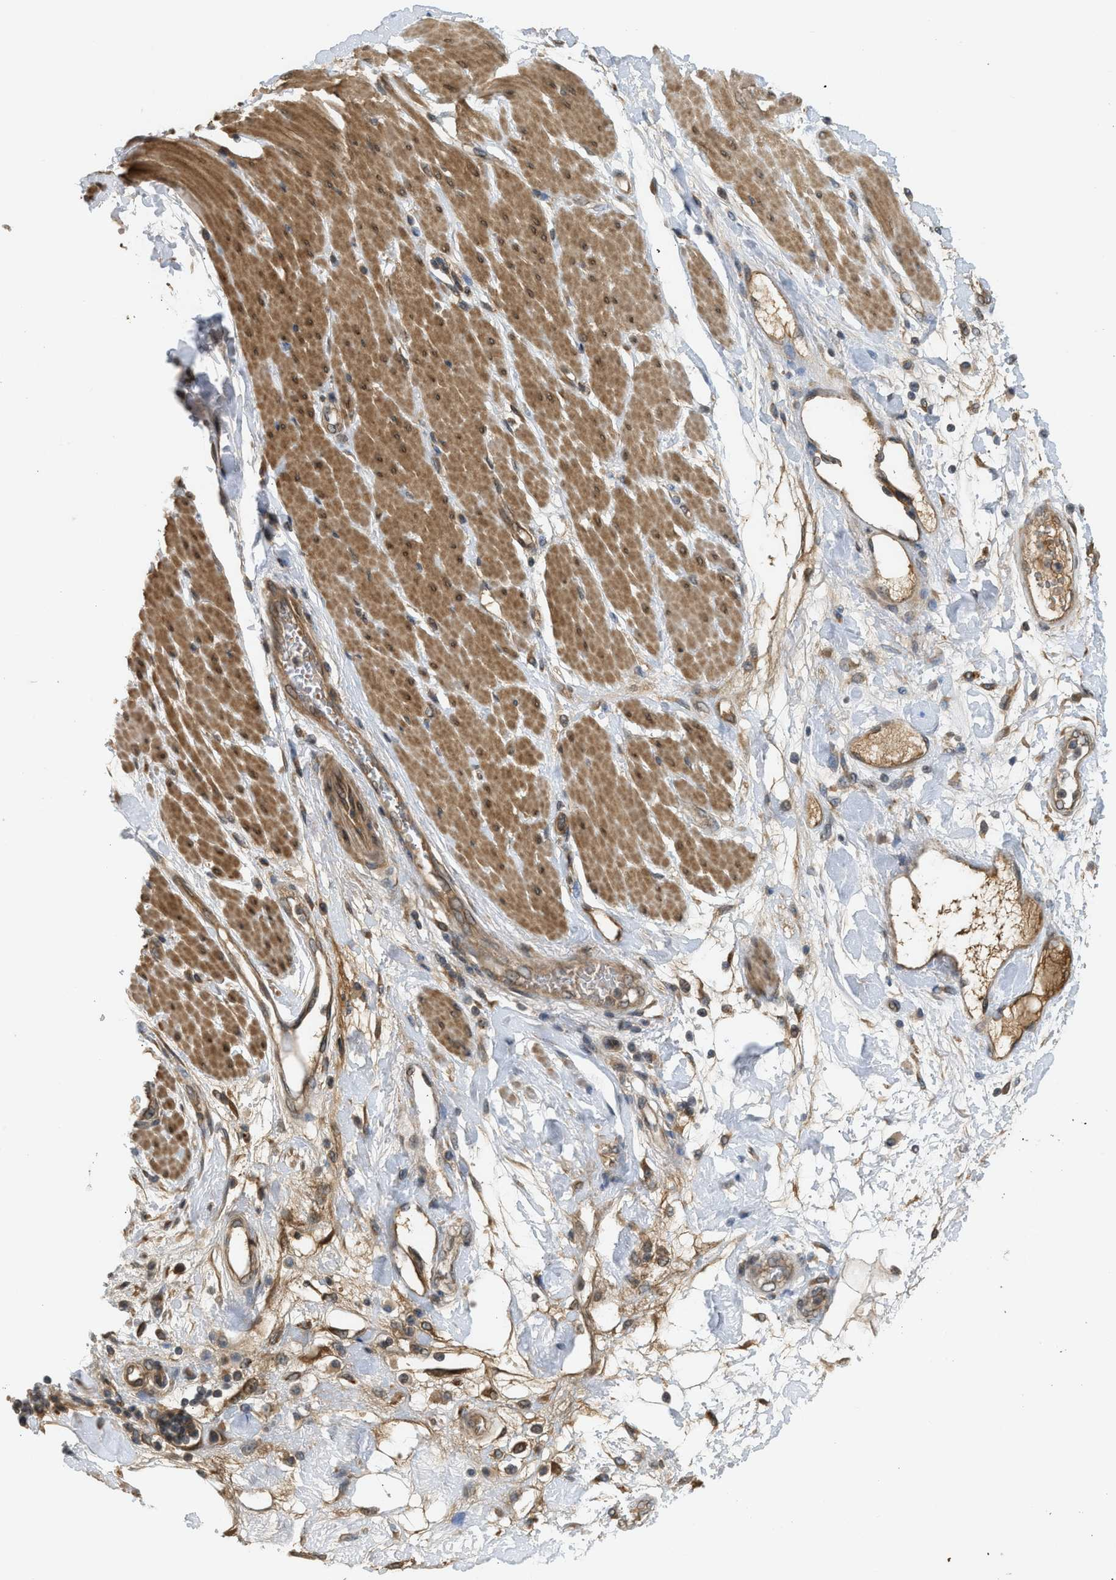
{"staining": {"intensity": "moderate", "quantity": ">75%", "location": "cytoplasmic/membranous"}, "tissue": "adipose tissue", "cell_type": "Adipocytes", "image_type": "normal", "snomed": [{"axis": "morphology", "description": "Normal tissue, NOS"}, {"axis": "morphology", "description": "Adenocarcinoma, NOS"}, {"axis": "topography", "description": "Duodenum"}, {"axis": "topography", "description": "Peripheral nerve tissue"}], "caption": "Normal adipose tissue shows moderate cytoplasmic/membranous expression in approximately >75% of adipocytes.", "gene": "ADCY8", "patient": {"sex": "female", "age": 60}}